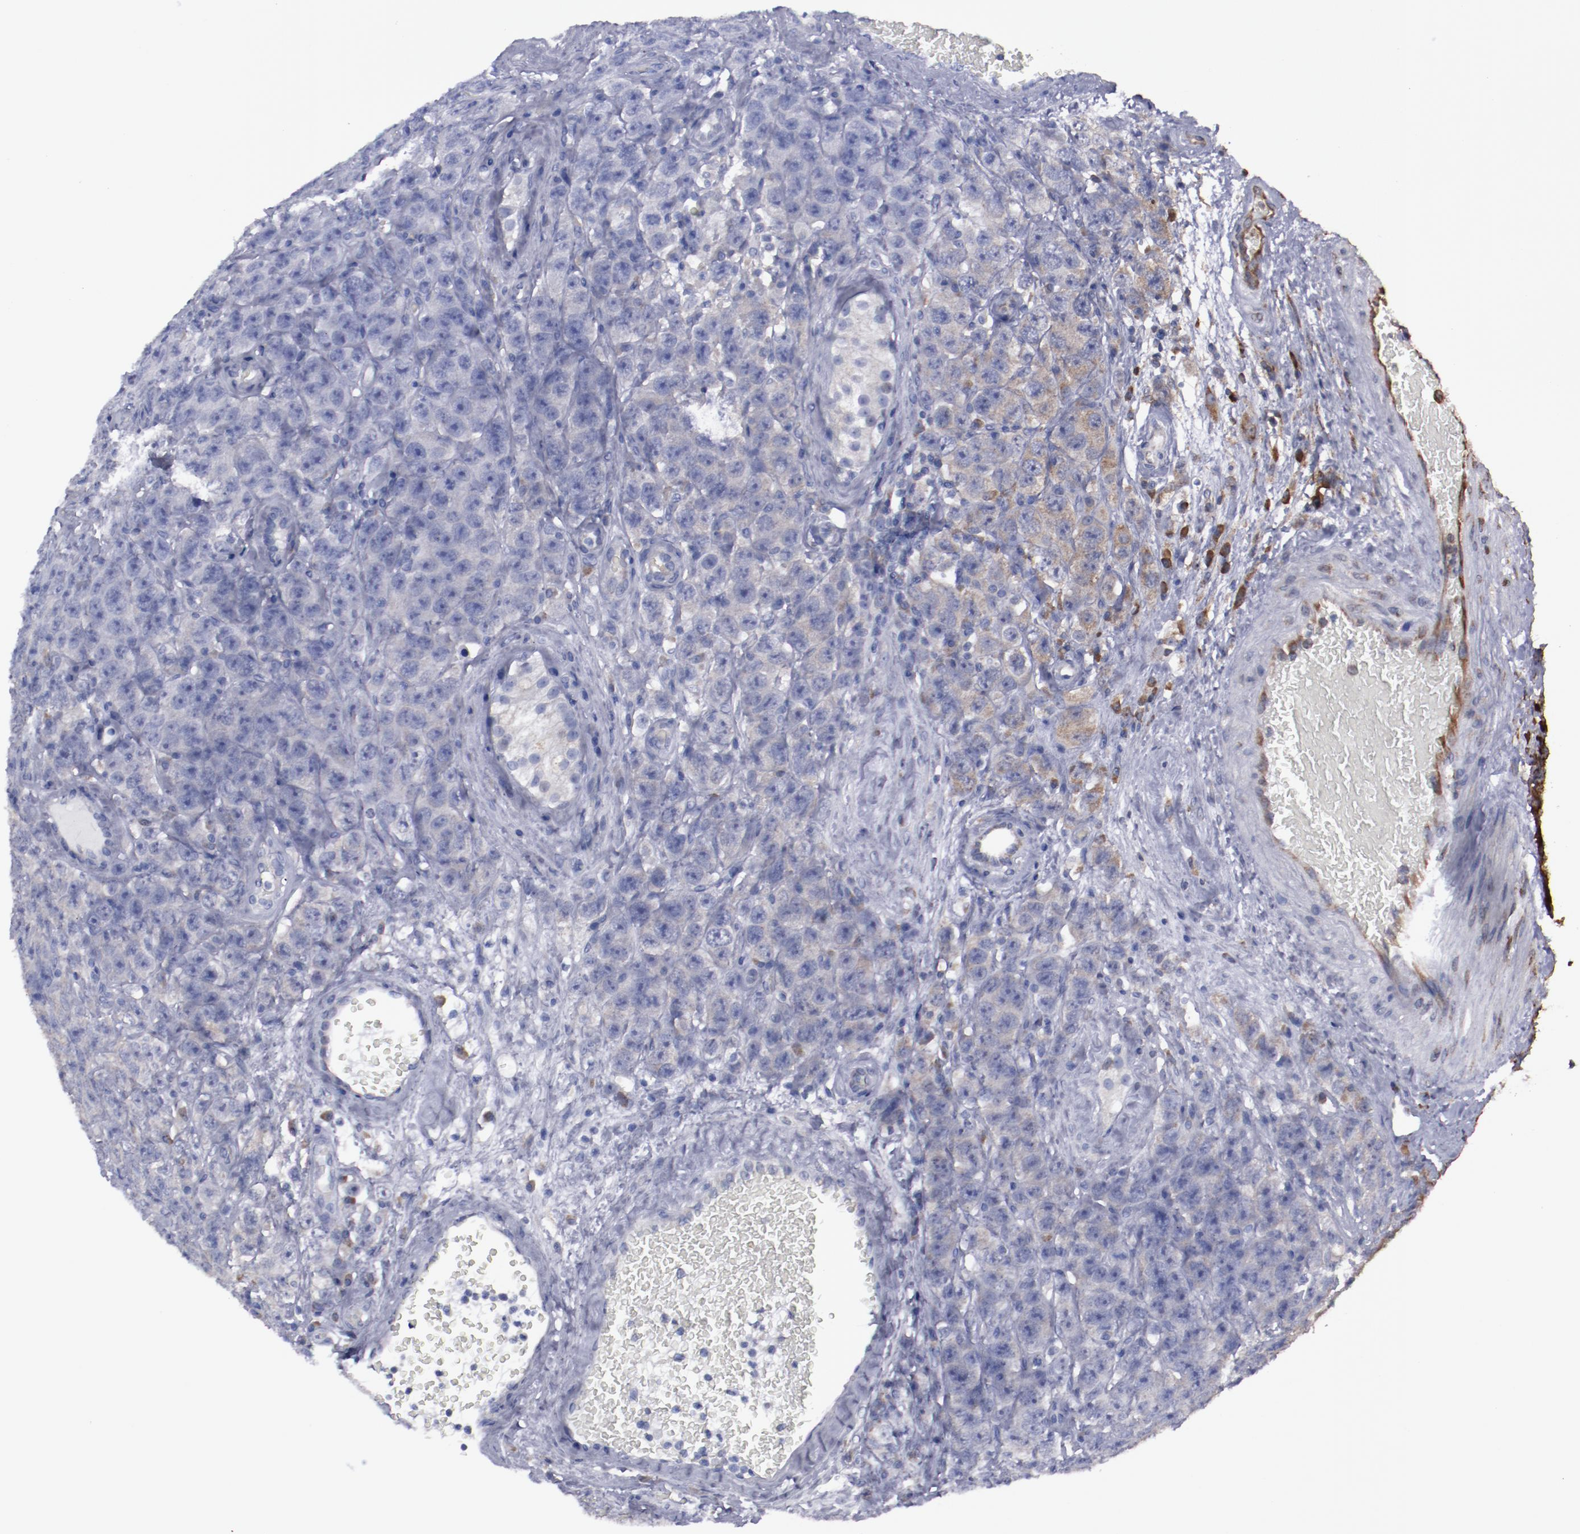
{"staining": {"intensity": "moderate", "quantity": "25%-75%", "location": "cytoplasmic/membranous"}, "tissue": "testis cancer", "cell_type": "Tumor cells", "image_type": "cancer", "snomed": [{"axis": "morphology", "description": "Seminoma, NOS"}, {"axis": "topography", "description": "Testis"}], "caption": "An immunohistochemistry (IHC) micrograph of tumor tissue is shown. Protein staining in brown labels moderate cytoplasmic/membranous positivity in seminoma (testis) within tumor cells.", "gene": "RPS4Y1", "patient": {"sex": "male", "age": 52}}